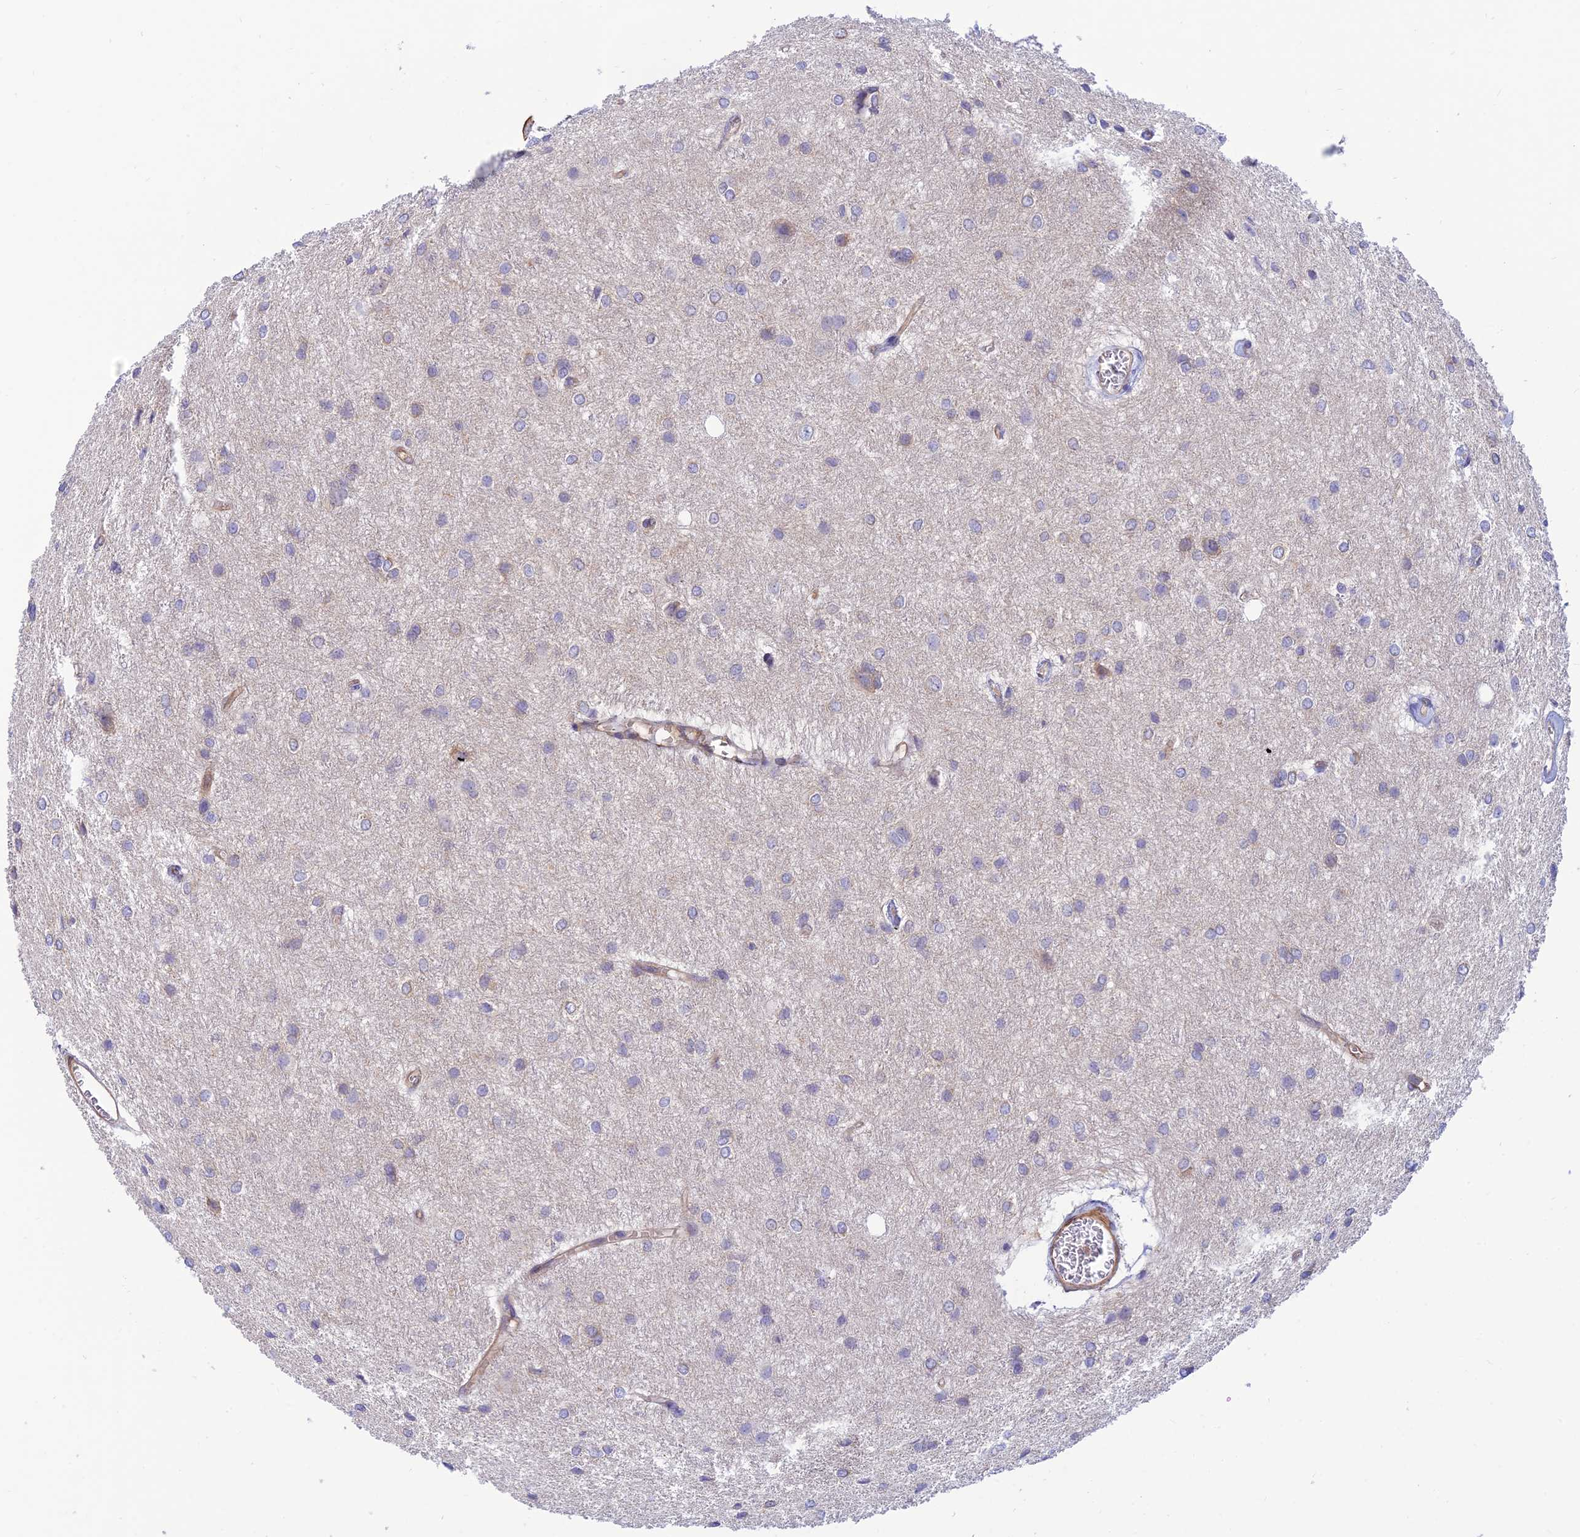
{"staining": {"intensity": "moderate", "quantity": "<25%", "location": "cytoplasmic/membranous"}, "tissue": "glioma", "cell_type": "Tumor cells", "image_type": "cancer", "snomed": [{"axis": "morphology", "description": "Glioma, malignant, High grade"}, {"axis": "topography", "description": "Brain"}], "caption": "High-grade glioma (malignant) was stained to show a protein in brown. There is low levels of moderate cytoplasmic/membranous staining in approximately <25% of tumor cells.", "gene": "PPP1R12C", "patient": {"sex": "female", "age": 50}}